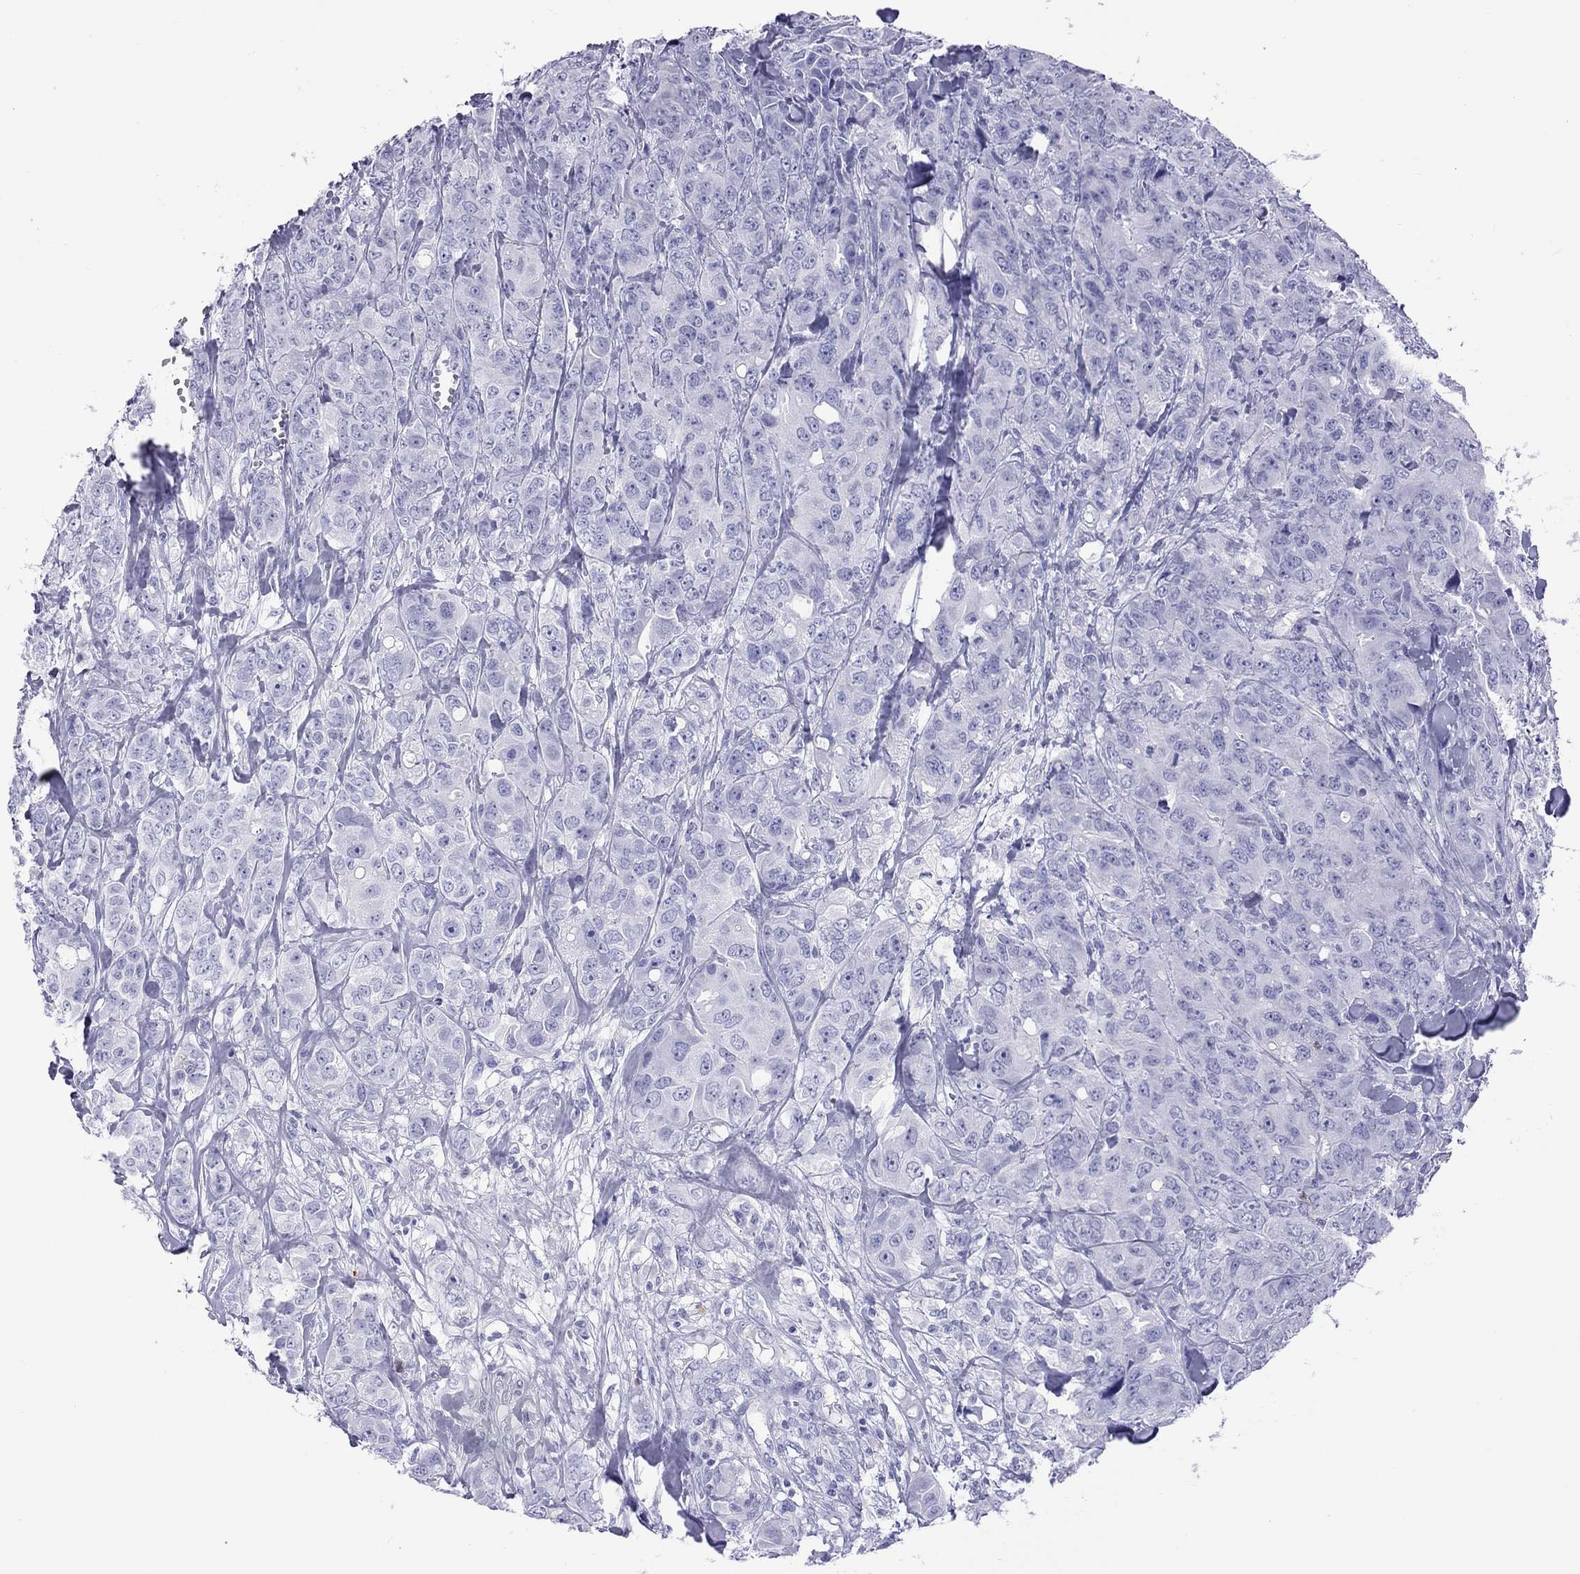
{"staining": {"intensity": "negative", "quantity": "none", "location": "none"}, "tissue": "breast cancer", "cell_type": "Tumor cells", "image_type": "cancer", "snomed": [{"axis": "morphology", "description": "Duct carcinoma"}, {"axis": "topography", "description": "Breast"}], "caption": "Human breast cancer (intraductal carcinoma) stained for a protein using immunohistochemistry (IHC) displays no staining in tumor cells.", "gene": "SLAMF1", "patient": {"sex": "female", "age": 43}}